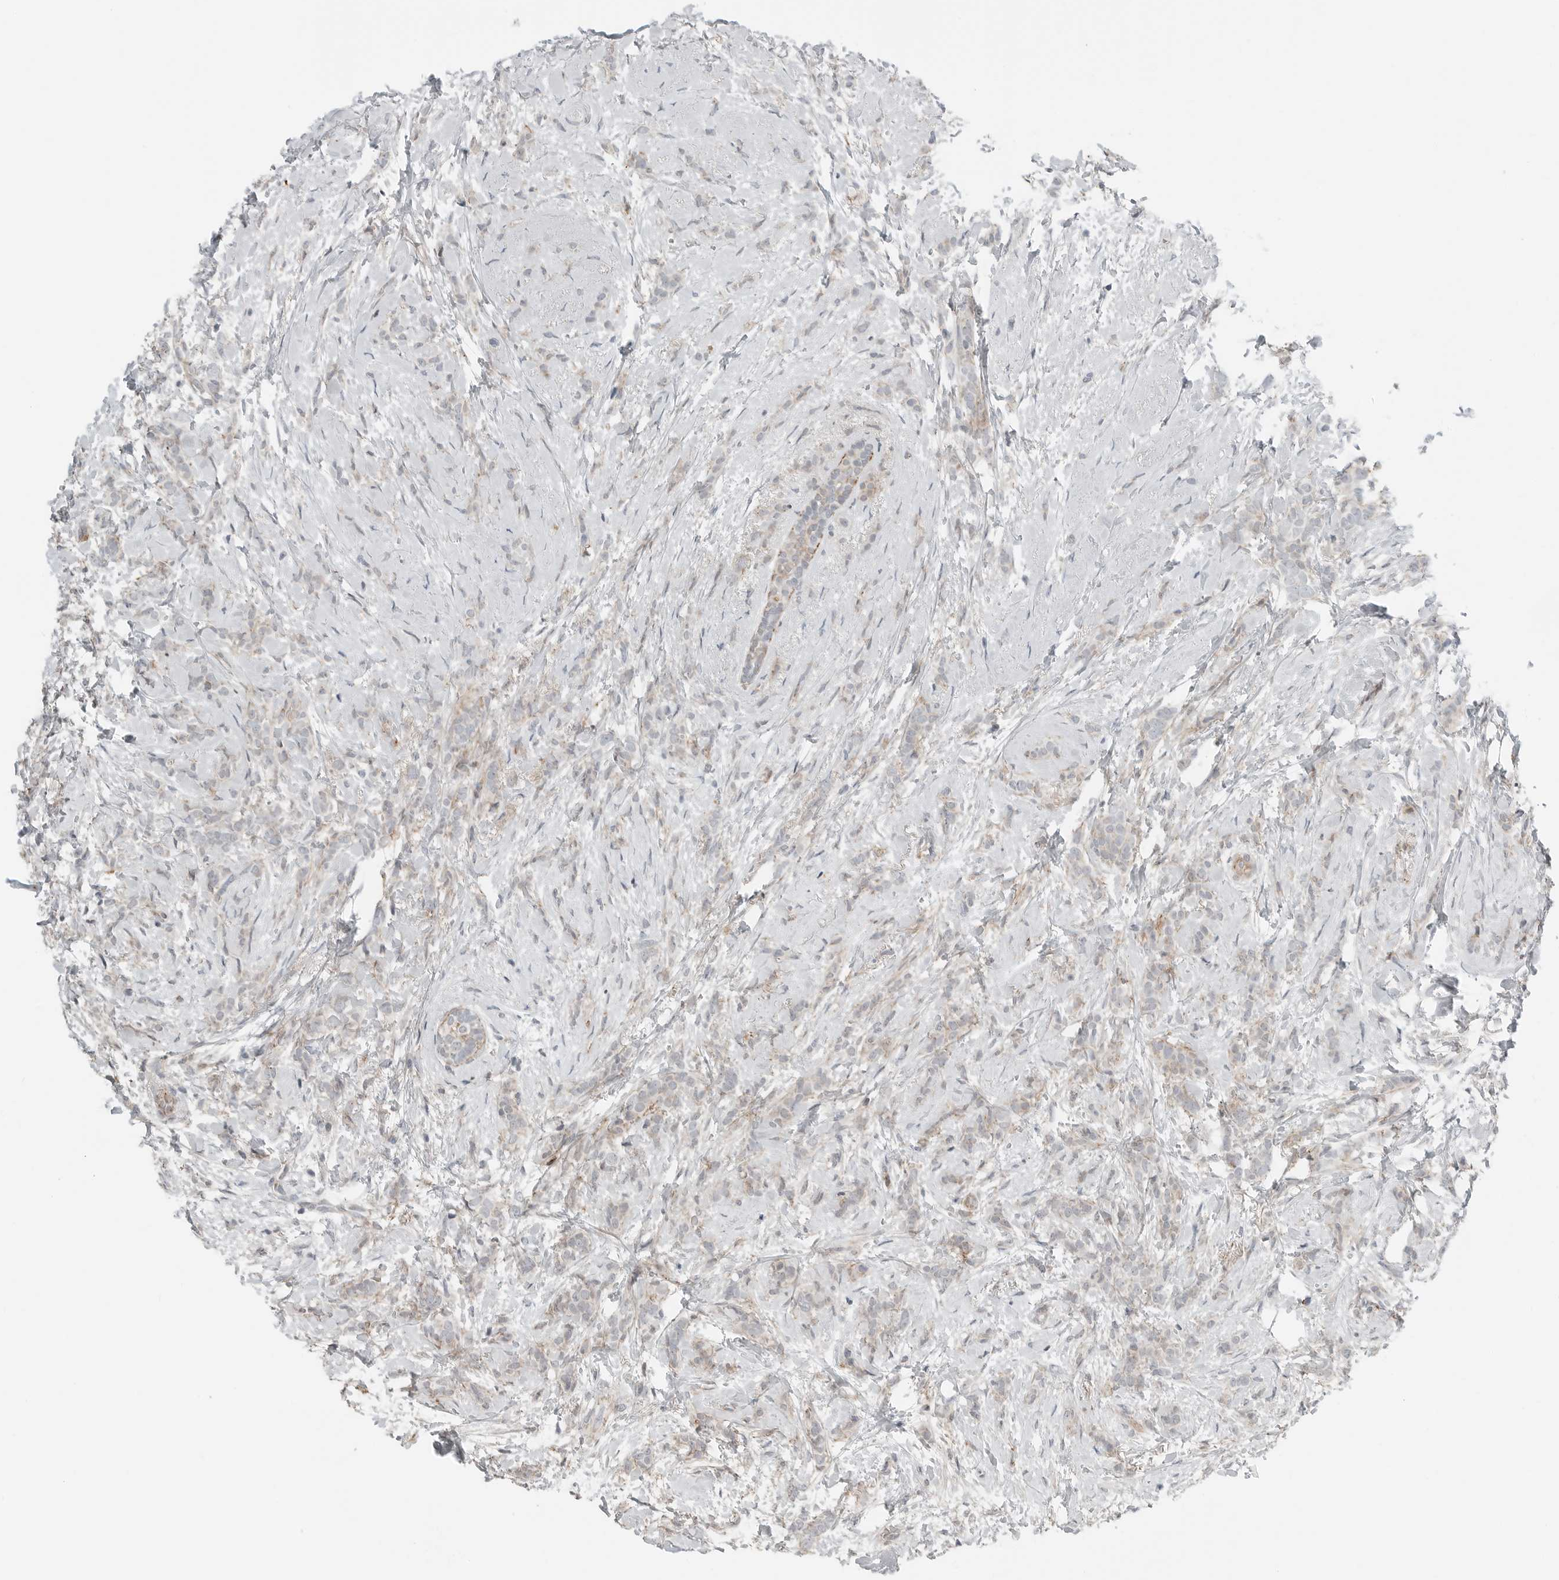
{"staining": {"intensity": "weak", "quantity": "<25%", "location": "cytoplasmic/membranous"}, "tissue": "breast cancer", "cell_type": "Tumor cells", "image_type": "cancer", "snomed": [{"axis": "morphology", "description": "Lobular carcinoma, in situ"}, {"axis": "morphology", "description": "Lobular carcinoma"}, {"axis": "topography", "description": "Breast"}], "caption": "This is an immunohistochemistry (IHC) image of breast lobular carcinoma. There is no staining in tumor cells.", "gene": "LEFTY2", "patient": {"sex": "female", "age": 41}}